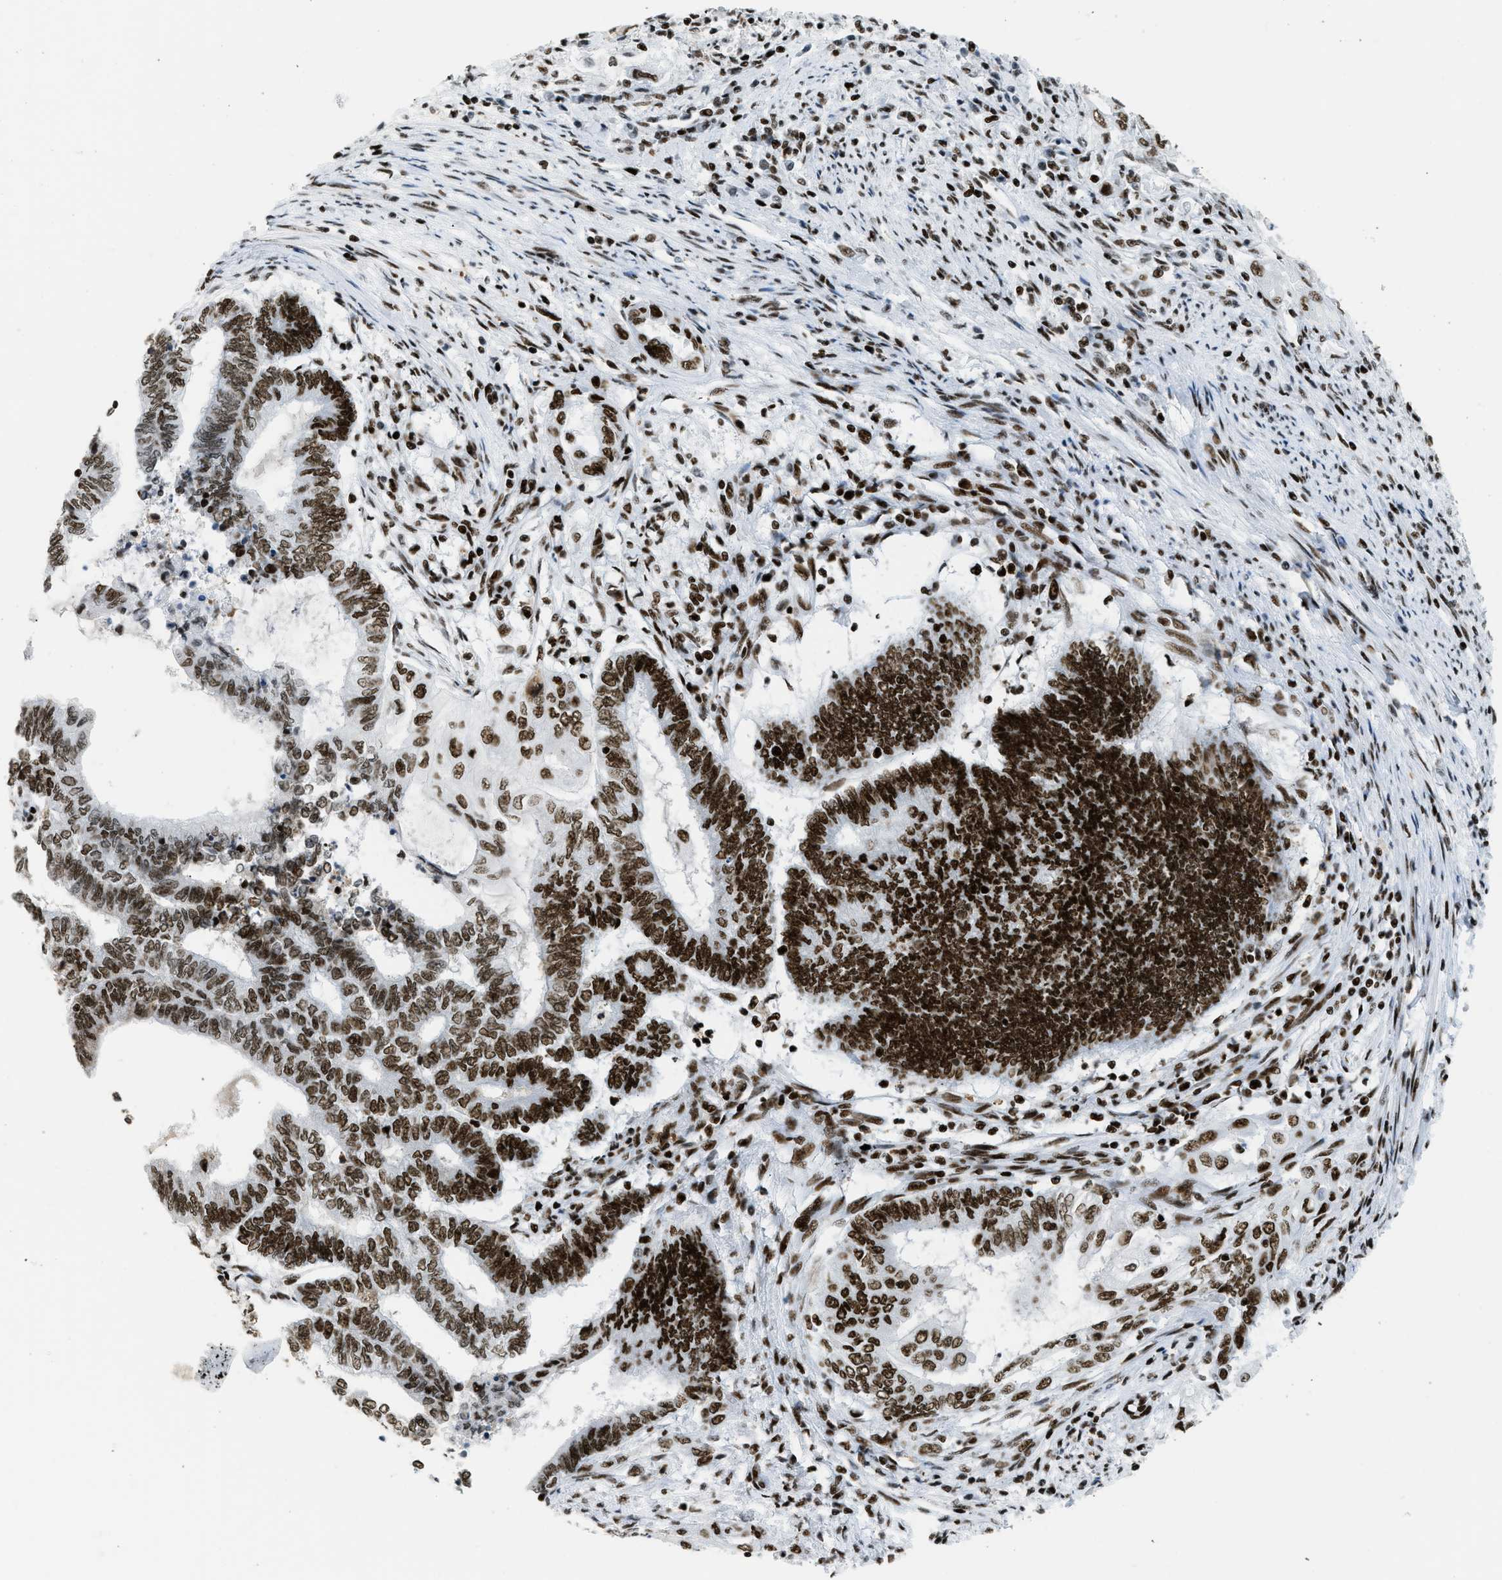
{"staining": {"intensity": "strong", "quantity": ">75%", "location": "nuclear"}, "tissue": "endometrial cancer", "cell_type": "Tumor cells", "image_type": "cancer", "snomed": [{"axis": "morphology", "description": "Adenocarcinoma, NOS"}, {"axis": "topography", "description": "Uterus"}, {"axis": "topography", "description": "Endometrium"}], "caption": "Immunohistochemistry of endometrial cancer shows high levels of strong nuclear expression in approximately >75% of tumor cells. (DAB (3,3'-diaminobenzidine) IHC, brown staining for protein, blue staining for nuclei).", "gene": "PIF1", "patient": {"sex": "female", "age": 70}}